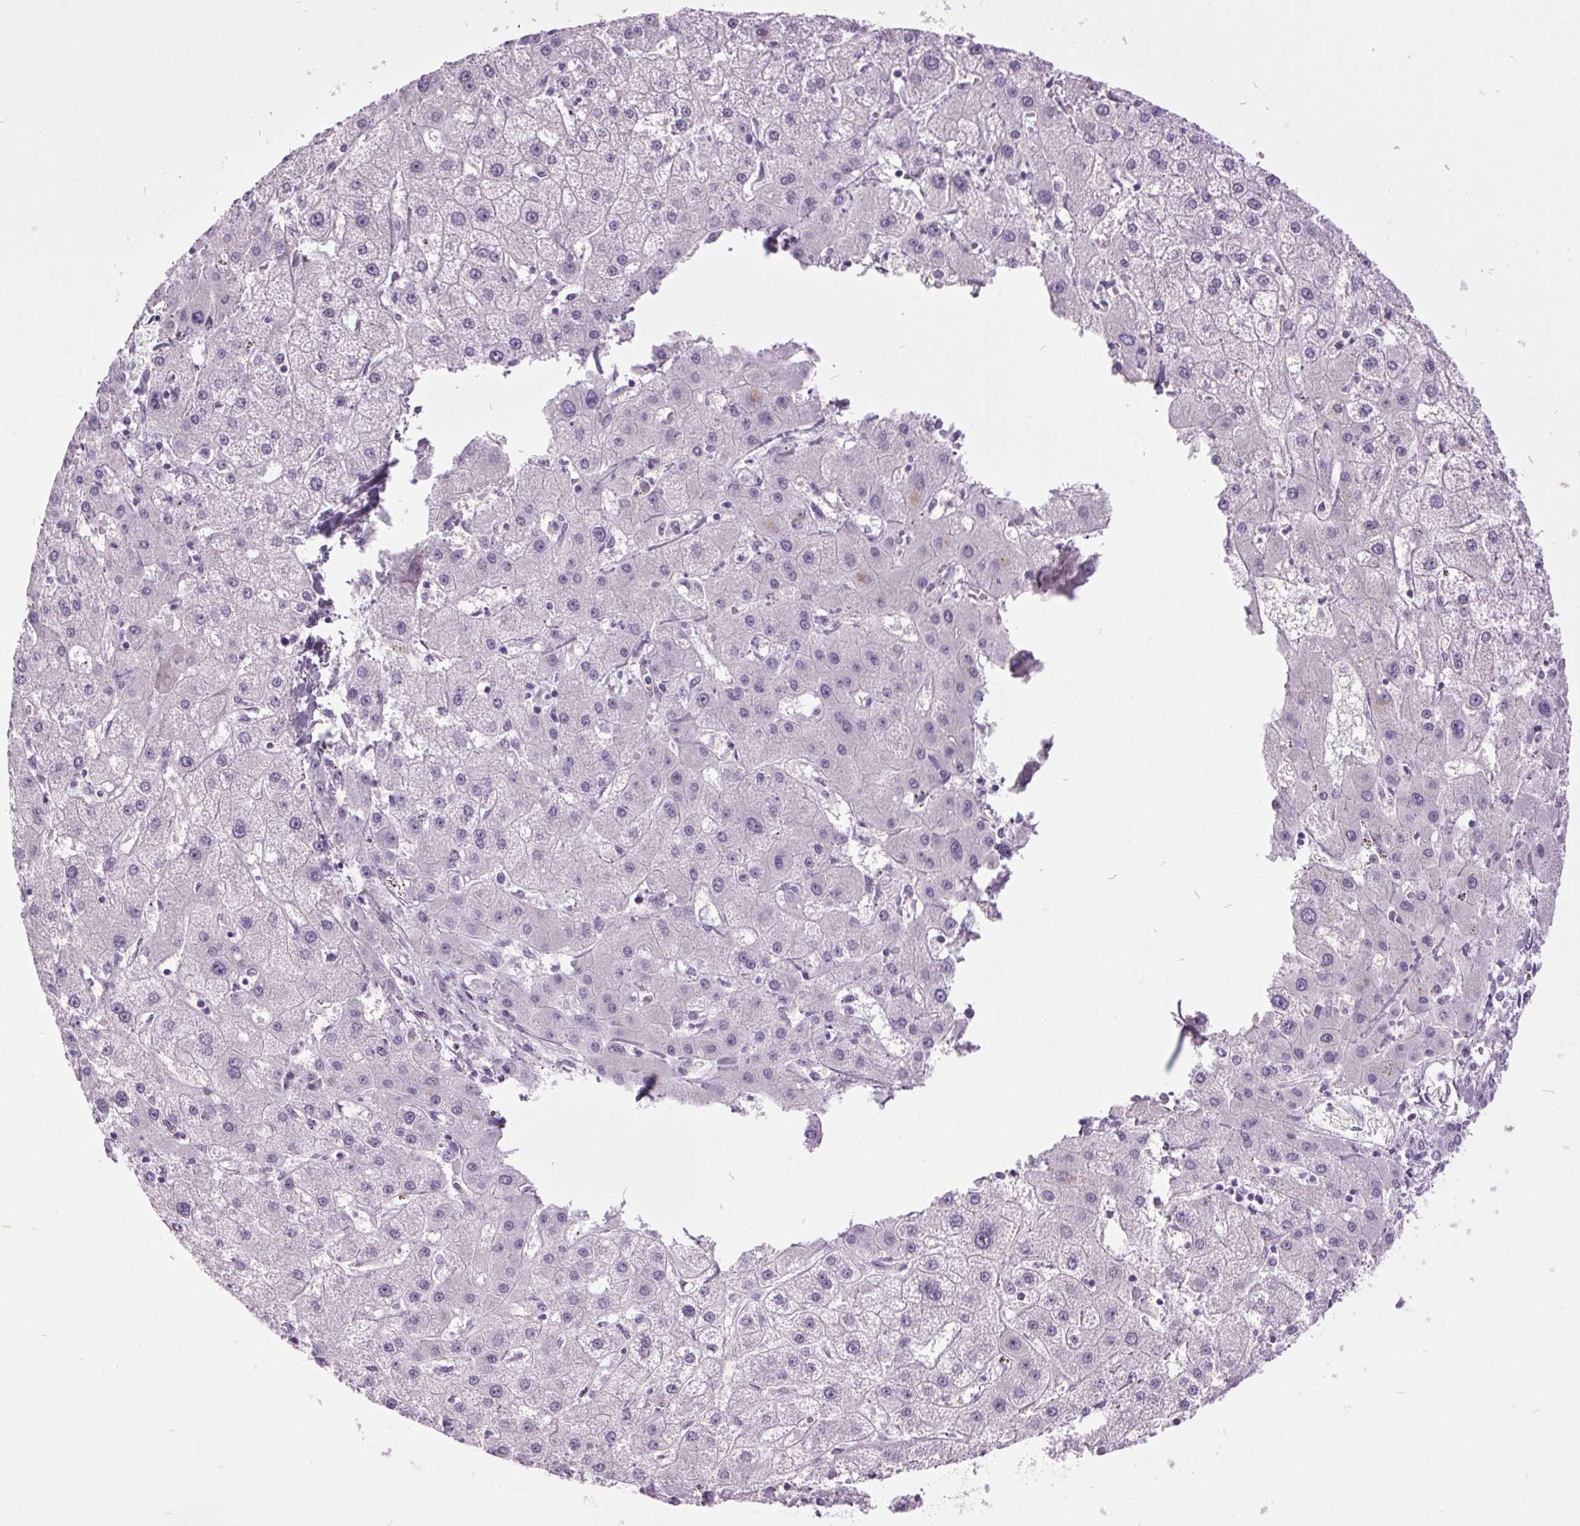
{"staining": {"intensity": "negative", "quantity": "none", "location": "none"}, "tissue": "liver cancer", "cell_type": "Tumor cells", "image_type": "cancer", "snomed": [{"axis": "morphology", "description": "Cholangiocarcinoma"}, {"axis": "topography", "description": "Liver"}], "caption": "This is an immunohistochemistry photomicrograph of human liver cancer (cholangiocarcinoma). There is no staining in tumor cells.", "gene": "ODAD2", "patient": {"sex": "female", "age": 60}}